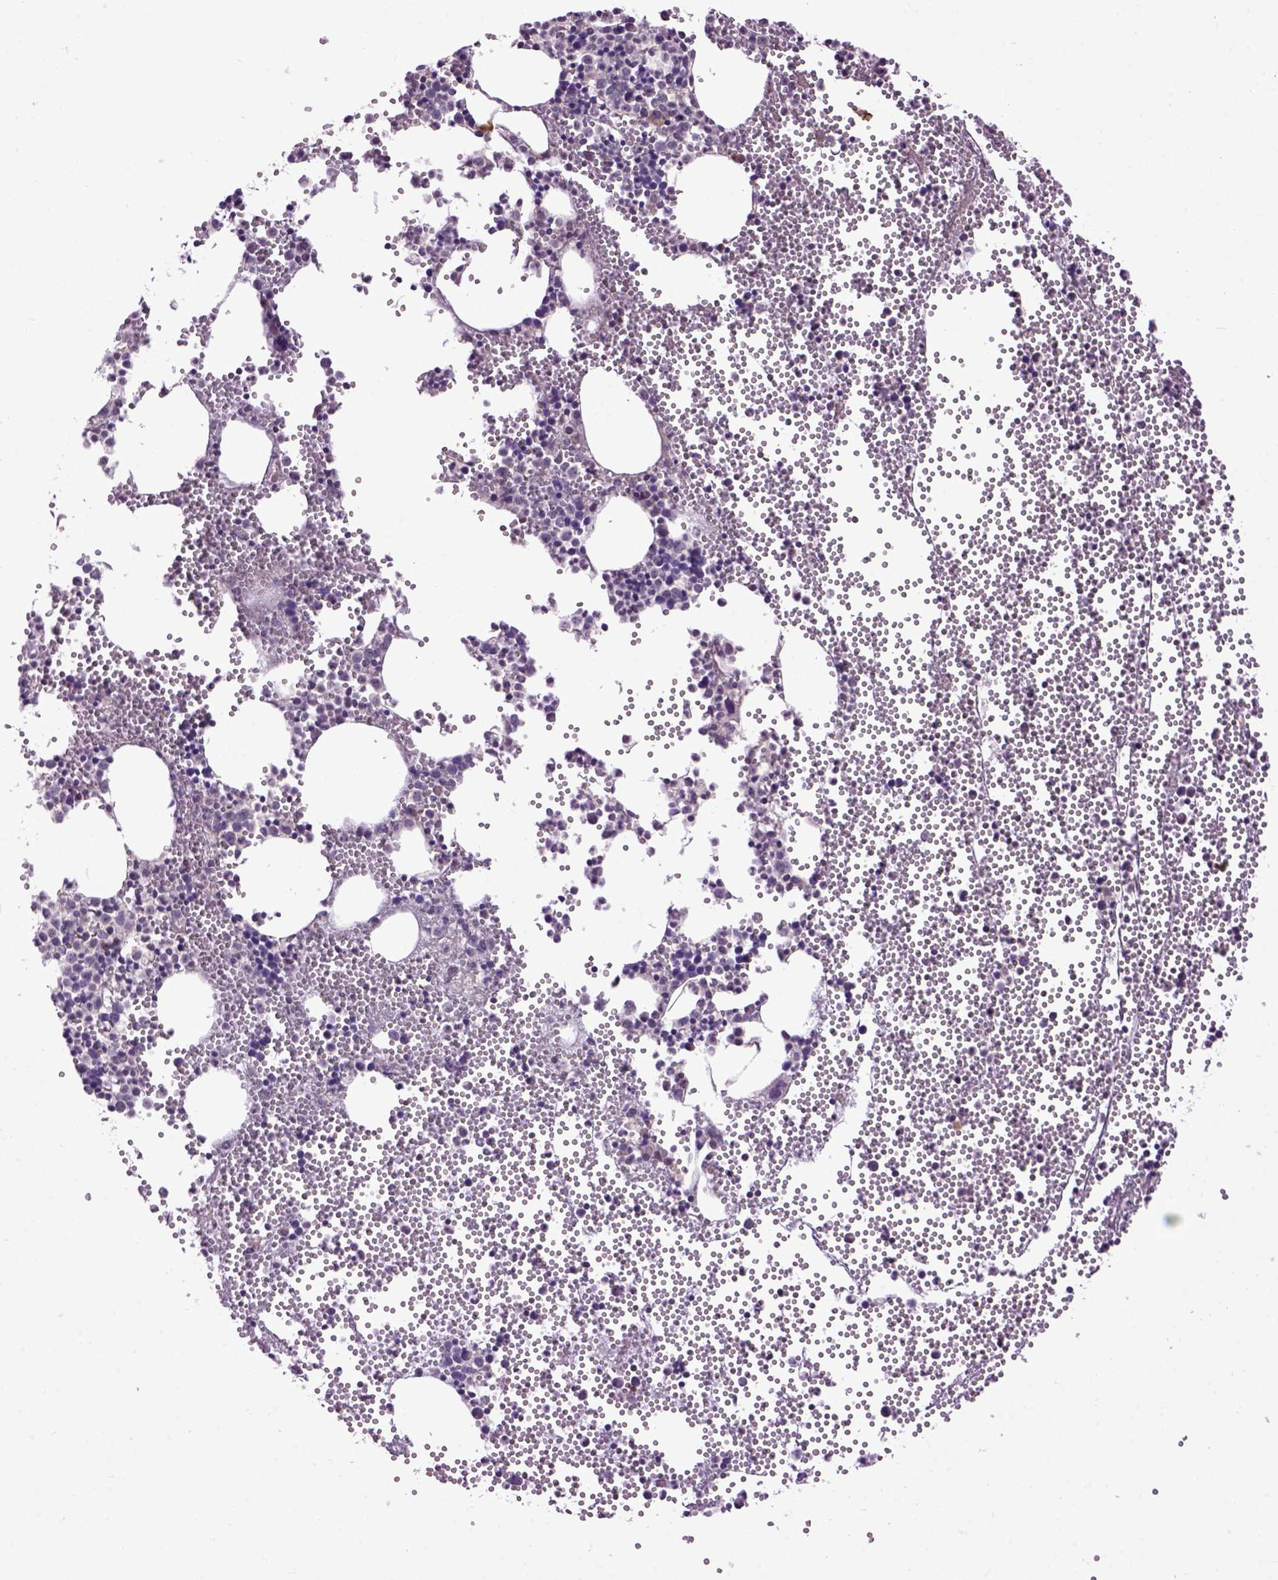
{"staining": {"intensity": "negative", "quantity": "none", "location": "none"}, "tissue": "bone marrow", "cell_type": "Hematopoietic cells", "image_type": "normal", "snomed": [{"axis": "morphology", "description": "Normal tissue, NOS"}, {"axis": "topography", "description": "Bone marrow"}], "caption": "High power microscopy histopathology image of an immunohistochemistry (IHC) photomicrograph of unremarkable bone marrow, revealing no significant staining in hematopoietic cells.", "gene": "EMILIN3", "patient": {"sex": "male", "age": 89}}